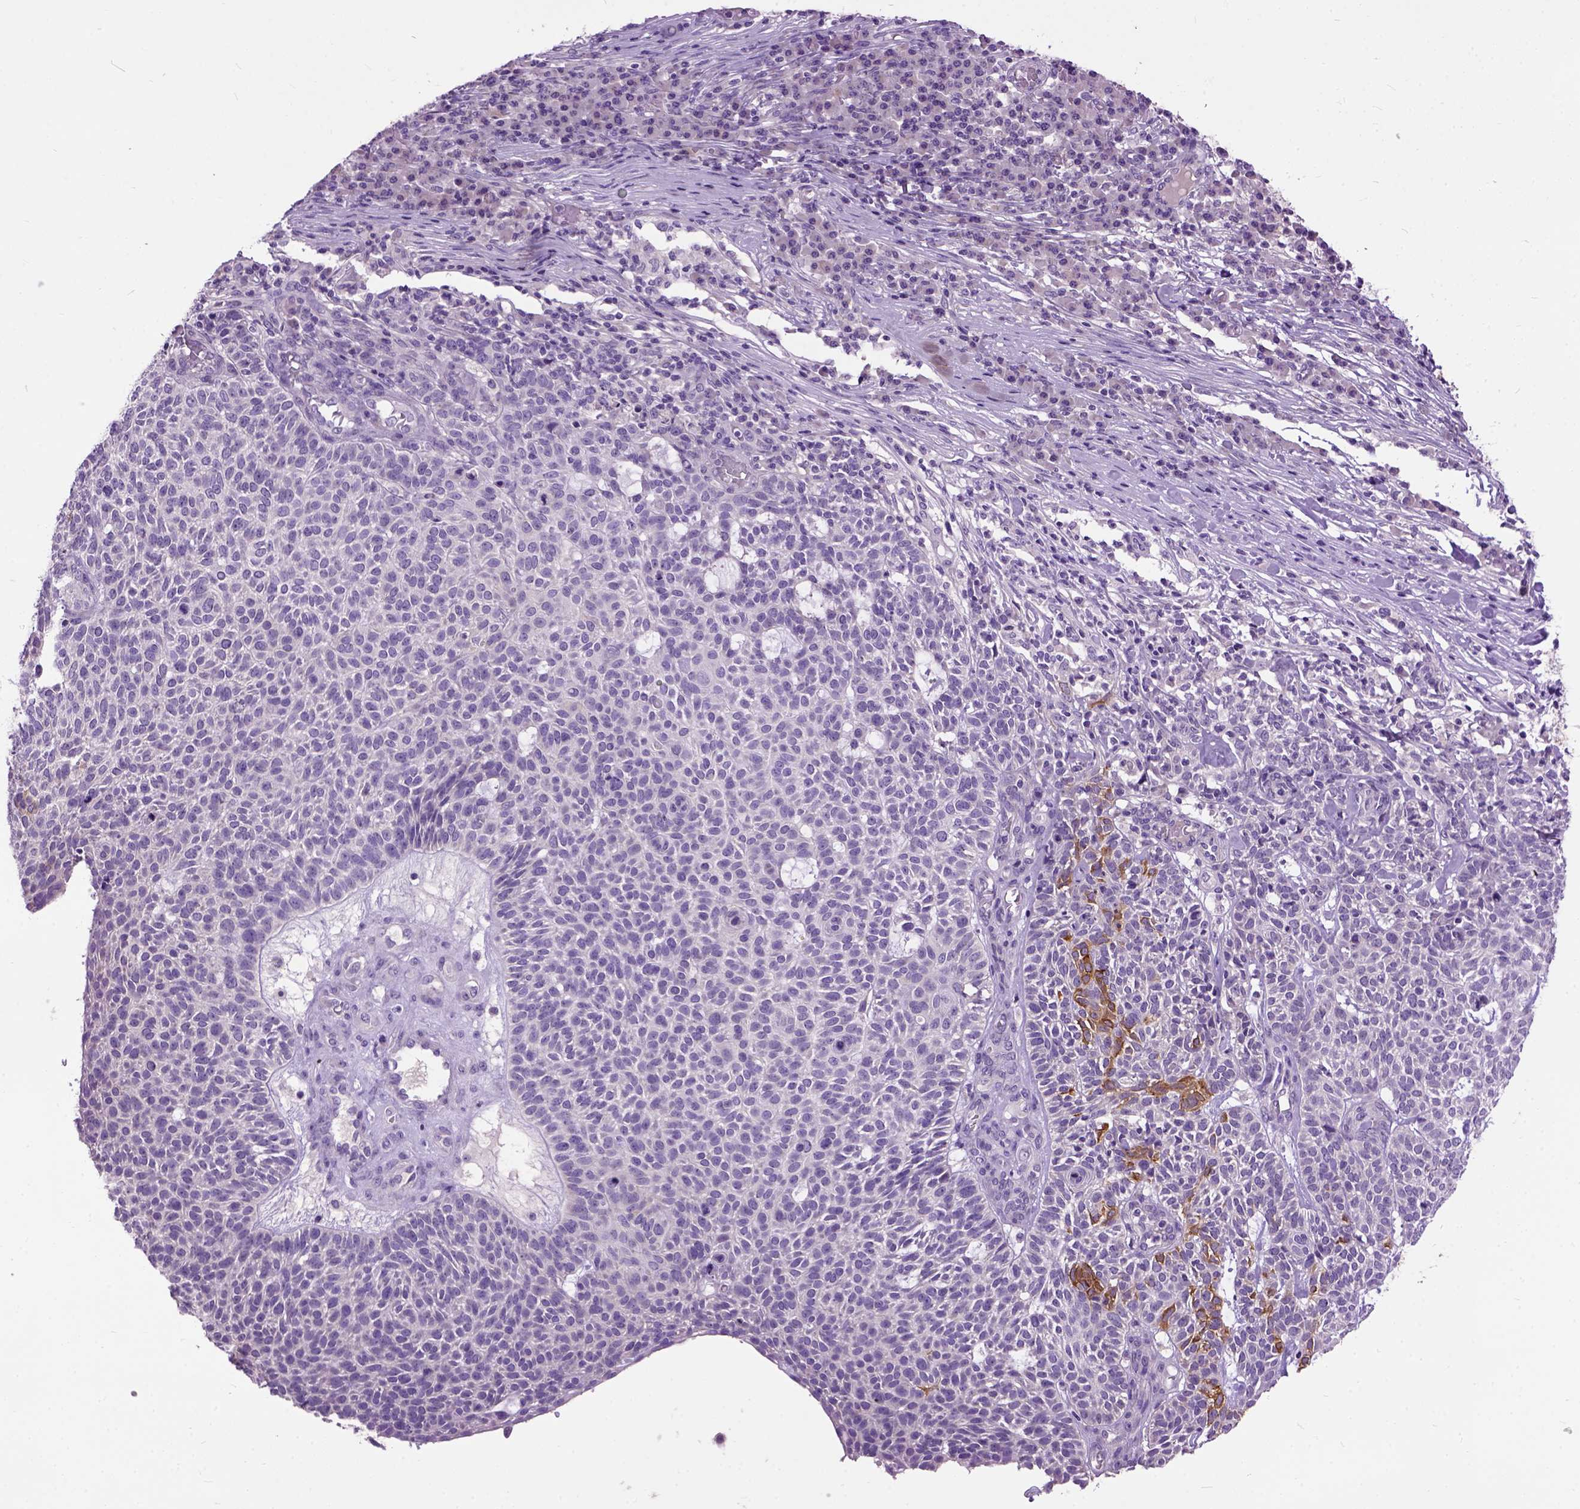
{"staining": {"intensity": "moderate", "quantity": "<25%", "location": "cytoplasmic/membranous"}, "tissue": "skin cancer", "cell_type": "Tumor cells", "image_type": "cancer", "snomed": [{"axis": "morphology", "description": "Squamous cell carcinoma, NOS"}, {"axis": "topography", "description": "Skin"}], "caption": "IHC micrograph of human skin squamous cell carcinoma stained for a protein (brown), which reveals low levels of moderate cytoplasmic/membranous positivity in about <25% of tumor cells.", "gene": "MAPT", "patient": {"sex": "female", "age": 90}}